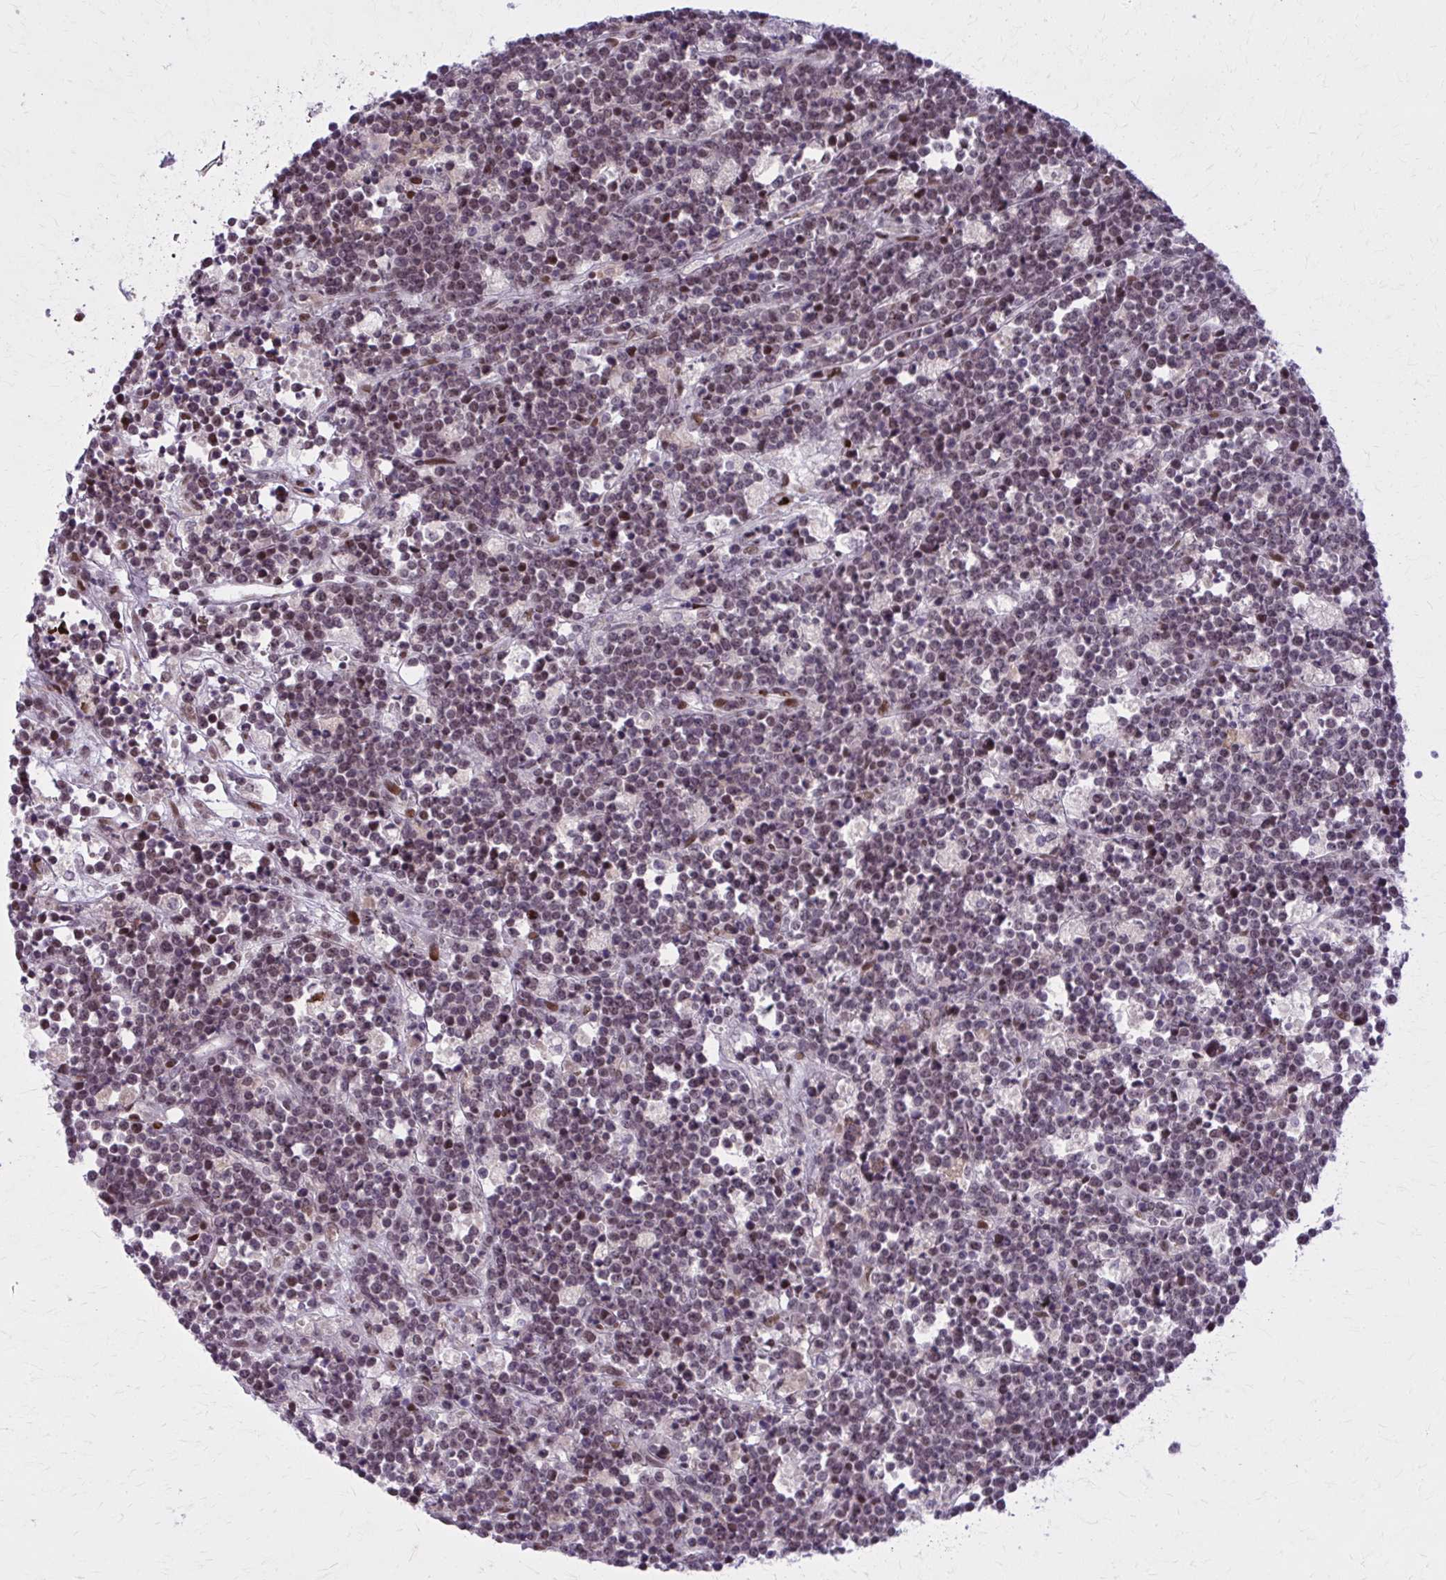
{"staining": {"intensity": "moderate", "quantity": "25%-75%", "location": "nuclear"}, "tissue": "lymphoma", "cell_type": "Tumor cells", "image_type": "cancer", "snomed": [{"axis": "morphology", "description": "Malignant lymphoma, non-Hodgkin's type, High grade"}, {"axis": "topography", "description": "Ovary"}], "caption": "This is an image of IHC staining of lymphoma, which shows moderate staining in the nuclear of tumor cells.", "gene": "ZNF559", "patient": {"sex": "female", "age": 56}}